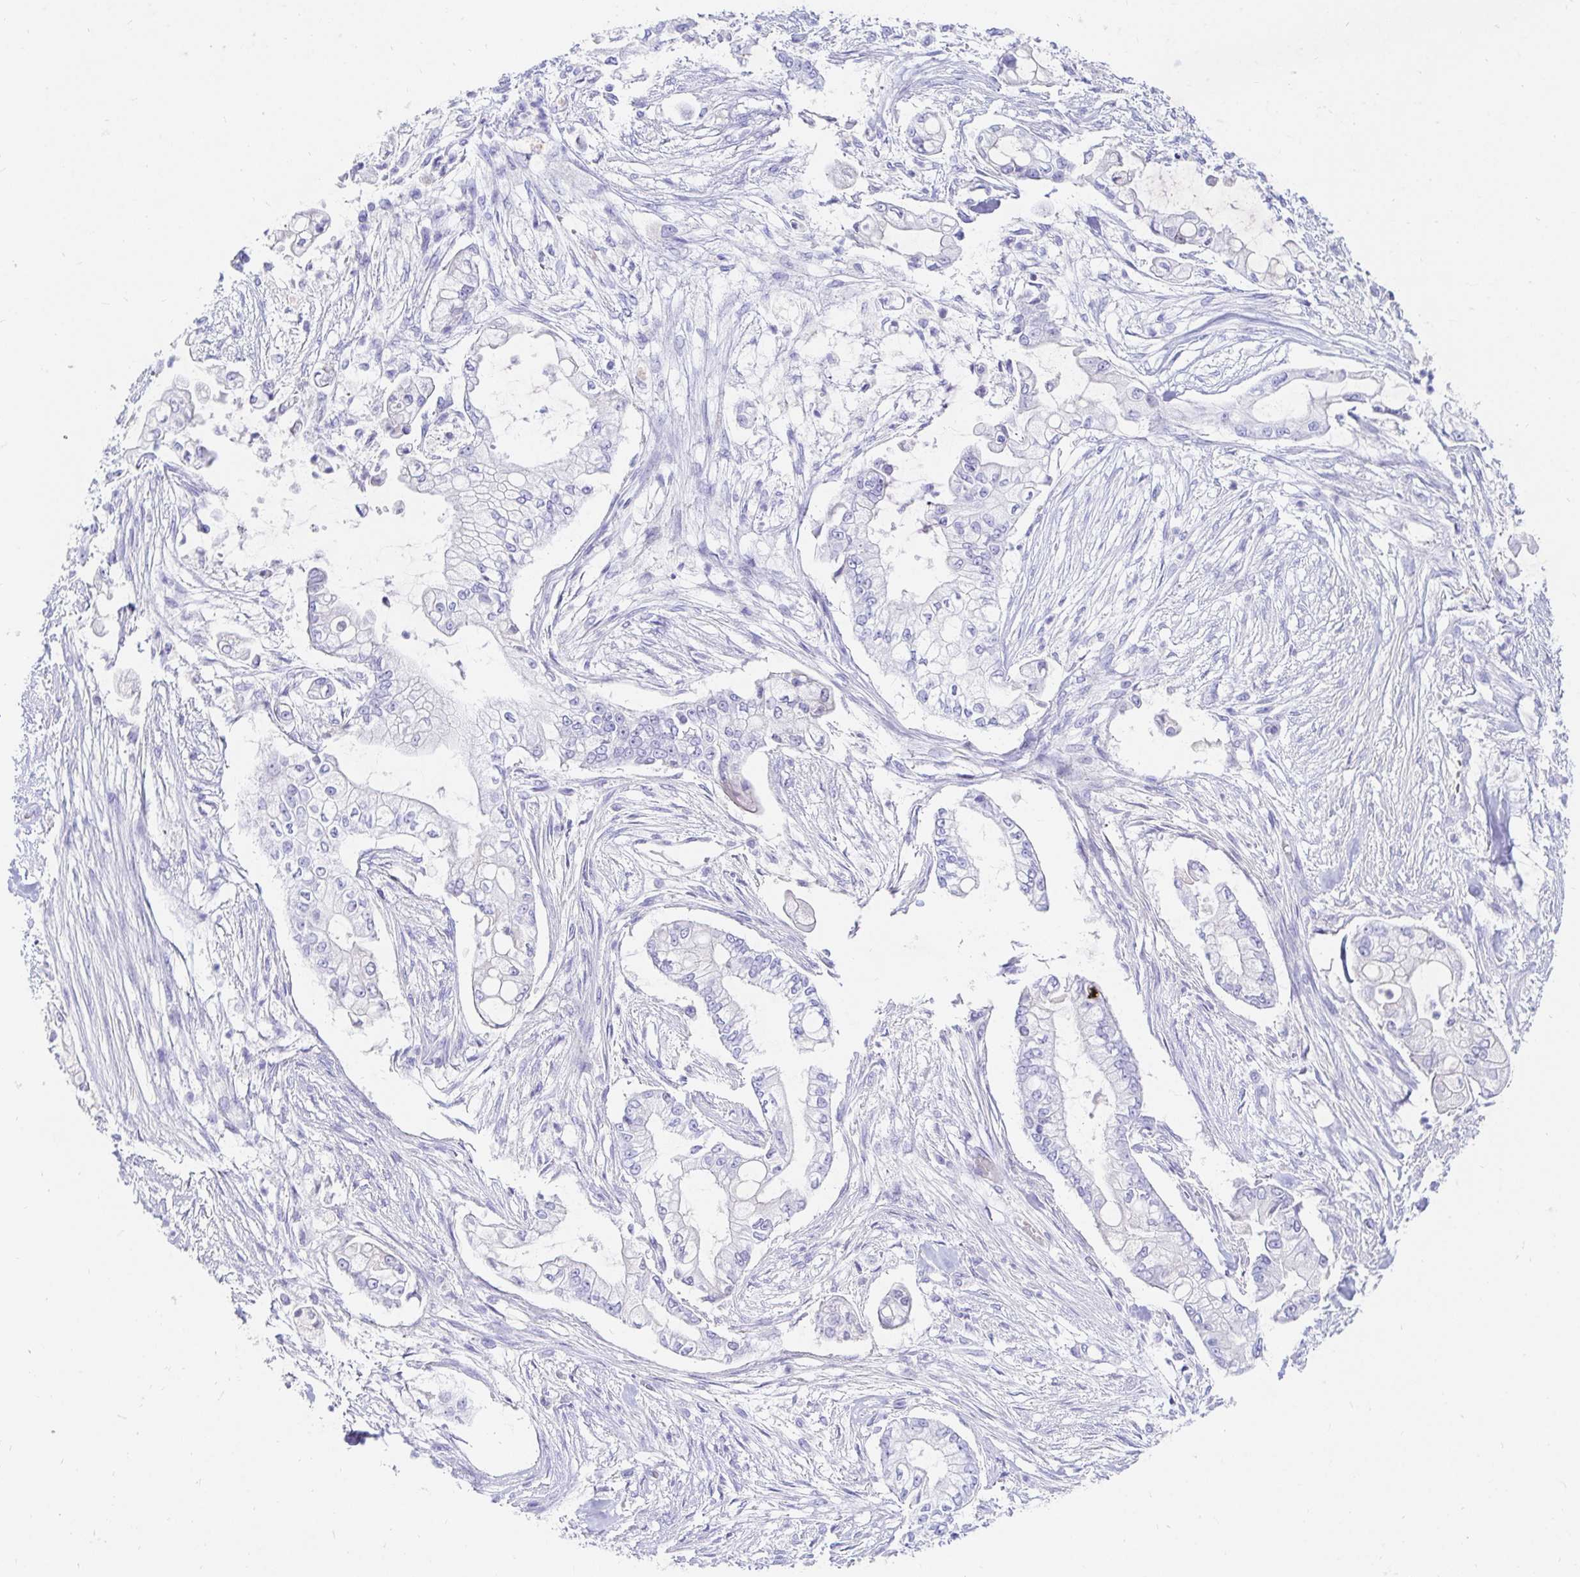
{"staining": {"intensity": "negative", "quantity": "none", "location": "none"}, "tissue": "pancreatic cancer", "cell_type": "Tumor cells", "image_type": "cancer", "snomed": [{"axis": "morphology", "description": "Adenocarcinoma, NOS"}, {"axis": "topography", "description": "Pancreas"}], "caption": "Immunohistochemistry histopathology image of pancreatic adenocarcinoma stained for a protein (brown), which exhibits no staining in tumor cells.", "gene": "NR2E1", "patient": {"sex": "female", "age": 69}}